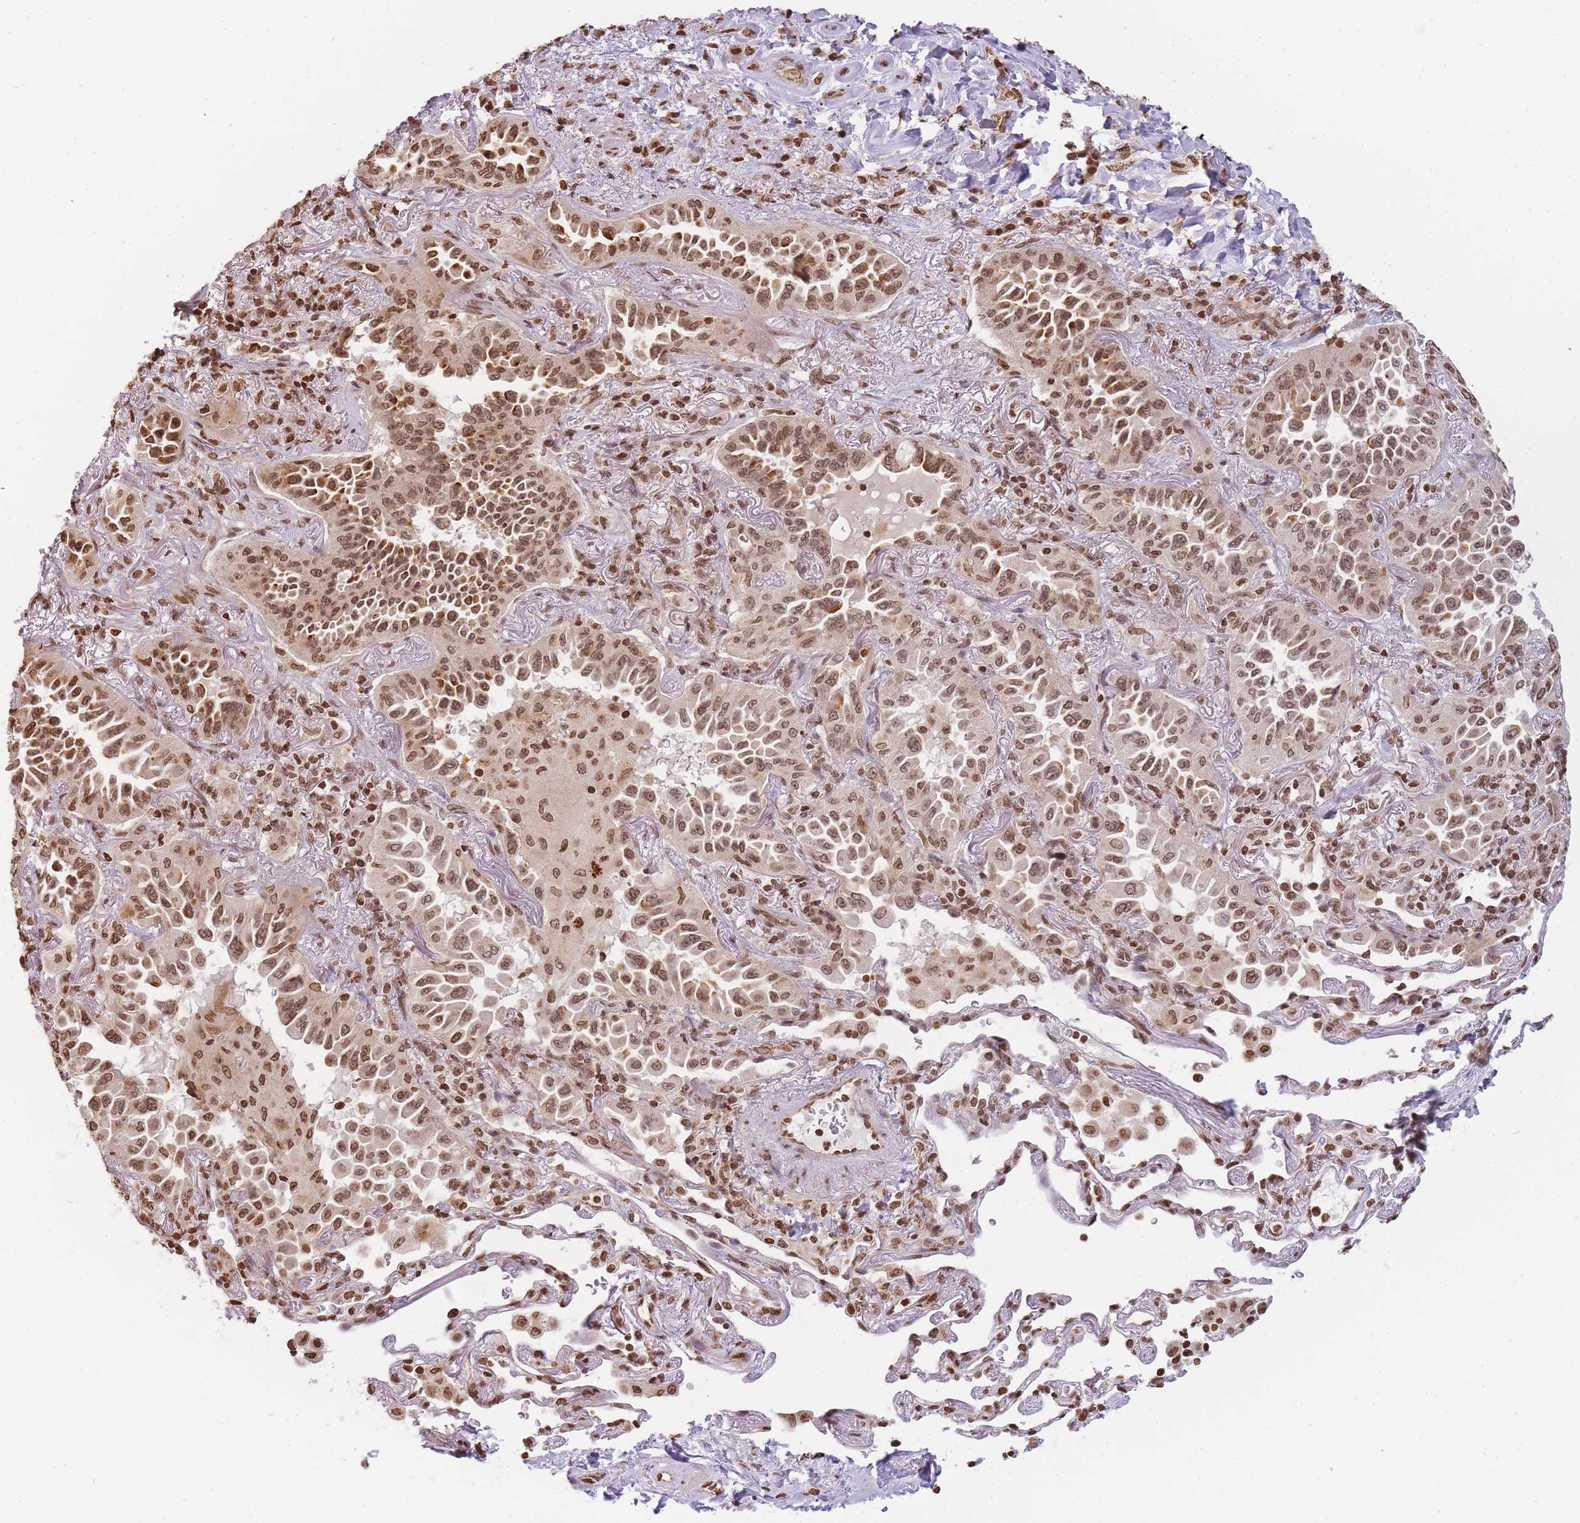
{"staining": {"intensity": "moderate", "quantity": ">75%", "location": "nuclear"}, "tissue": "lung cancer", "cell_type": "Tumor cells", "image_type": "cancer", "snomed": [{"axis": "morphology", "description": "Adenocarcinoma, NOS"}, {"axis": "topography", "description": "Lung"}], "caption": "Immunohistochemistry of adenocarcinoma (lung) displays medium levels of moderate nuclear positivity in about >75% of tumor cells.", "gene": "WWTR1", "patient": {"sex": "female", "age": 69}}